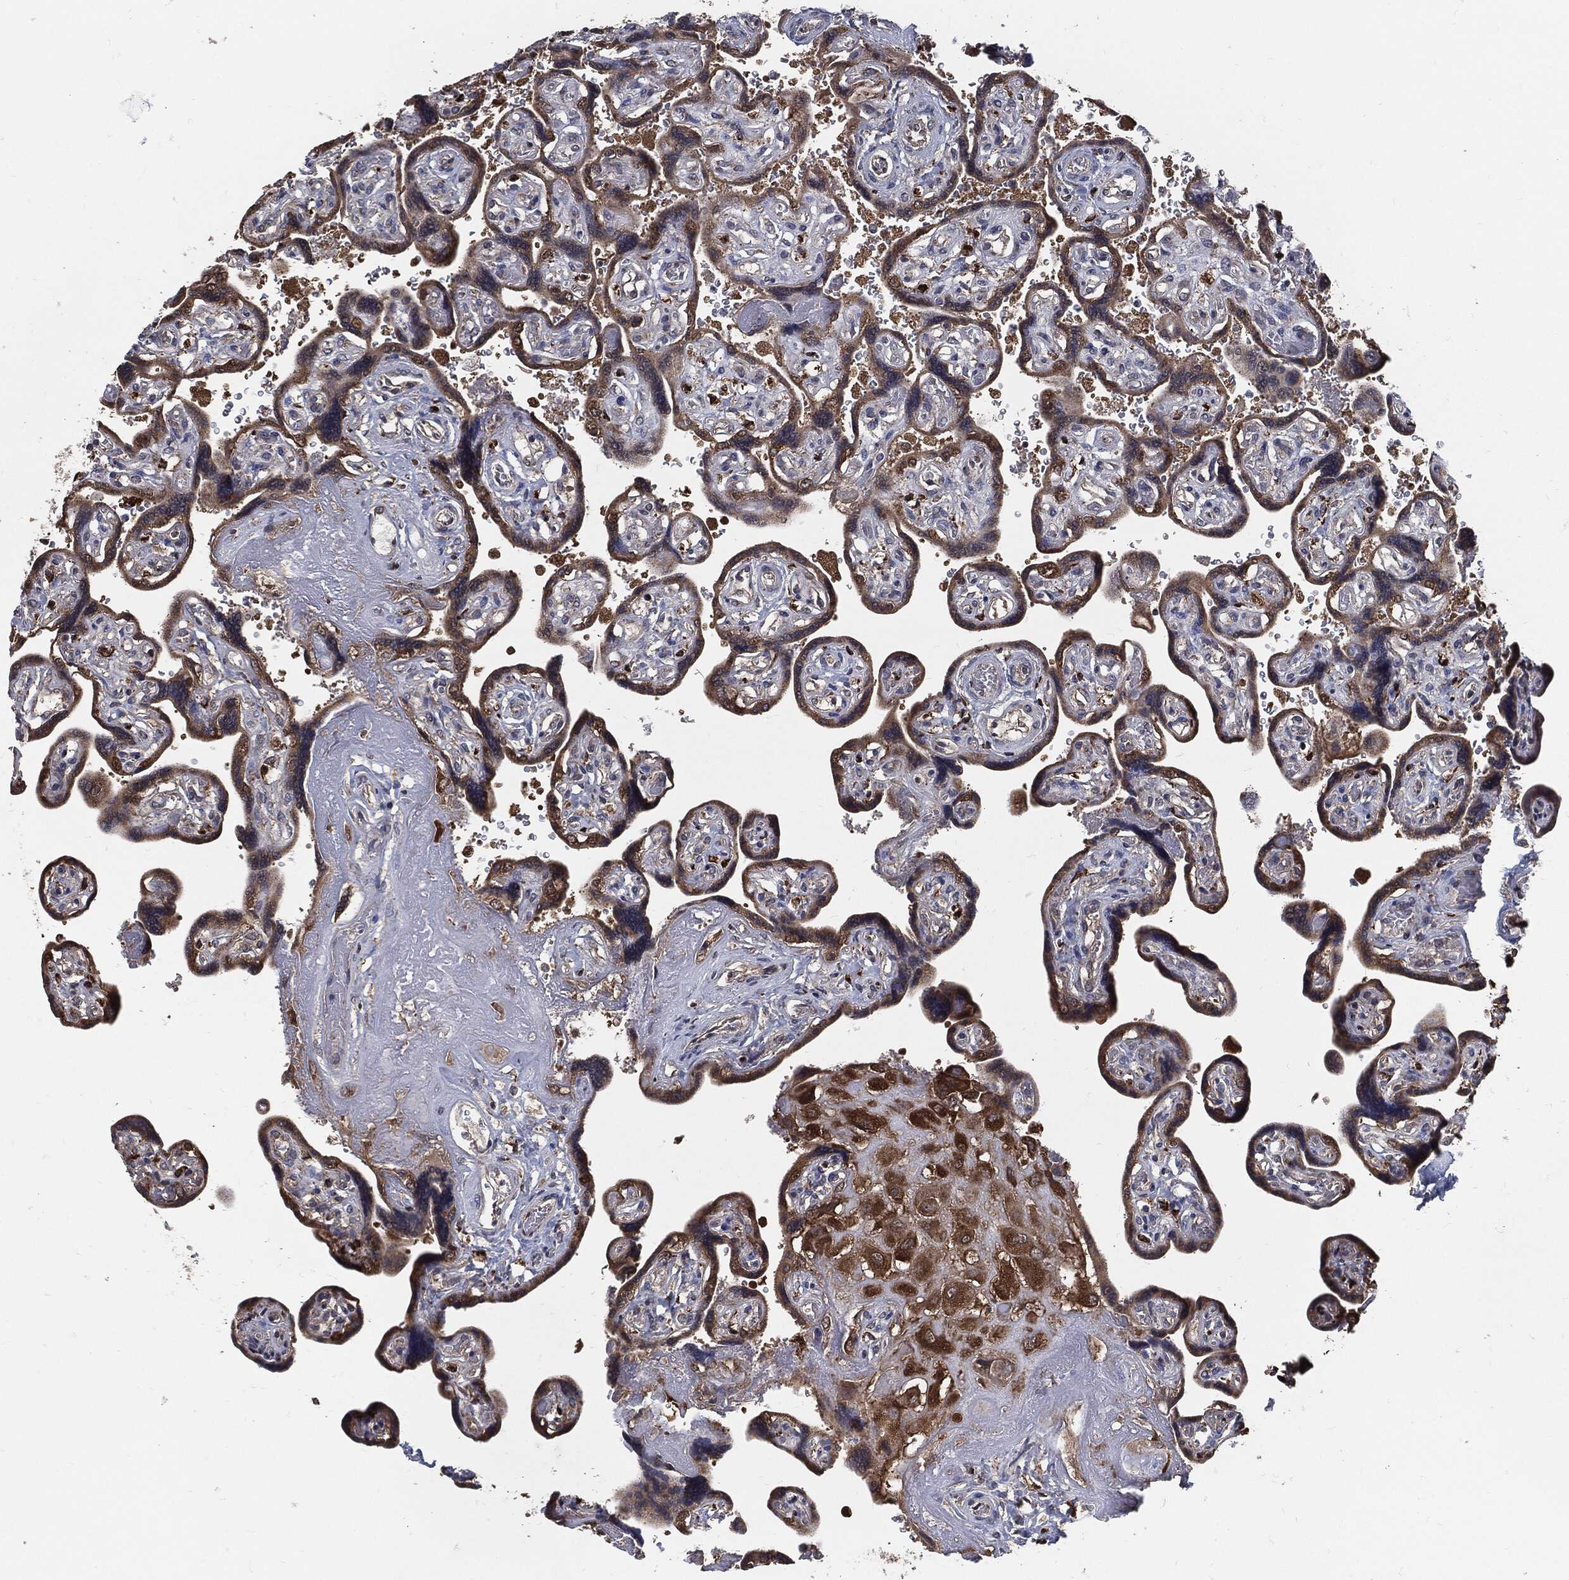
{"staining": {"intensity": "moderate", "quantity": "25%-75%", "location": "cytoplasmic/membranous"}, "tissue": "placenta", "cell_type": "Decidual cells", "image_type": "normal", "snomed": [{"axis": "morphology", "description": "Normal tissue, NOS"}, {"axis": "topography", "description": "Placenta"}], "caption": "High-magnification brightfield microscopy of normal placenta stained with DAB (3,3'-diaminobenzidine) (brown) and counterstained with hematoxylin (blue). decidual cells exhibit moderate cytoplasmic/membranous positivity is identified in about25%-75% of cells.", "gene": "PRDX4", "patient": {"sex": "female", "age": 32}}